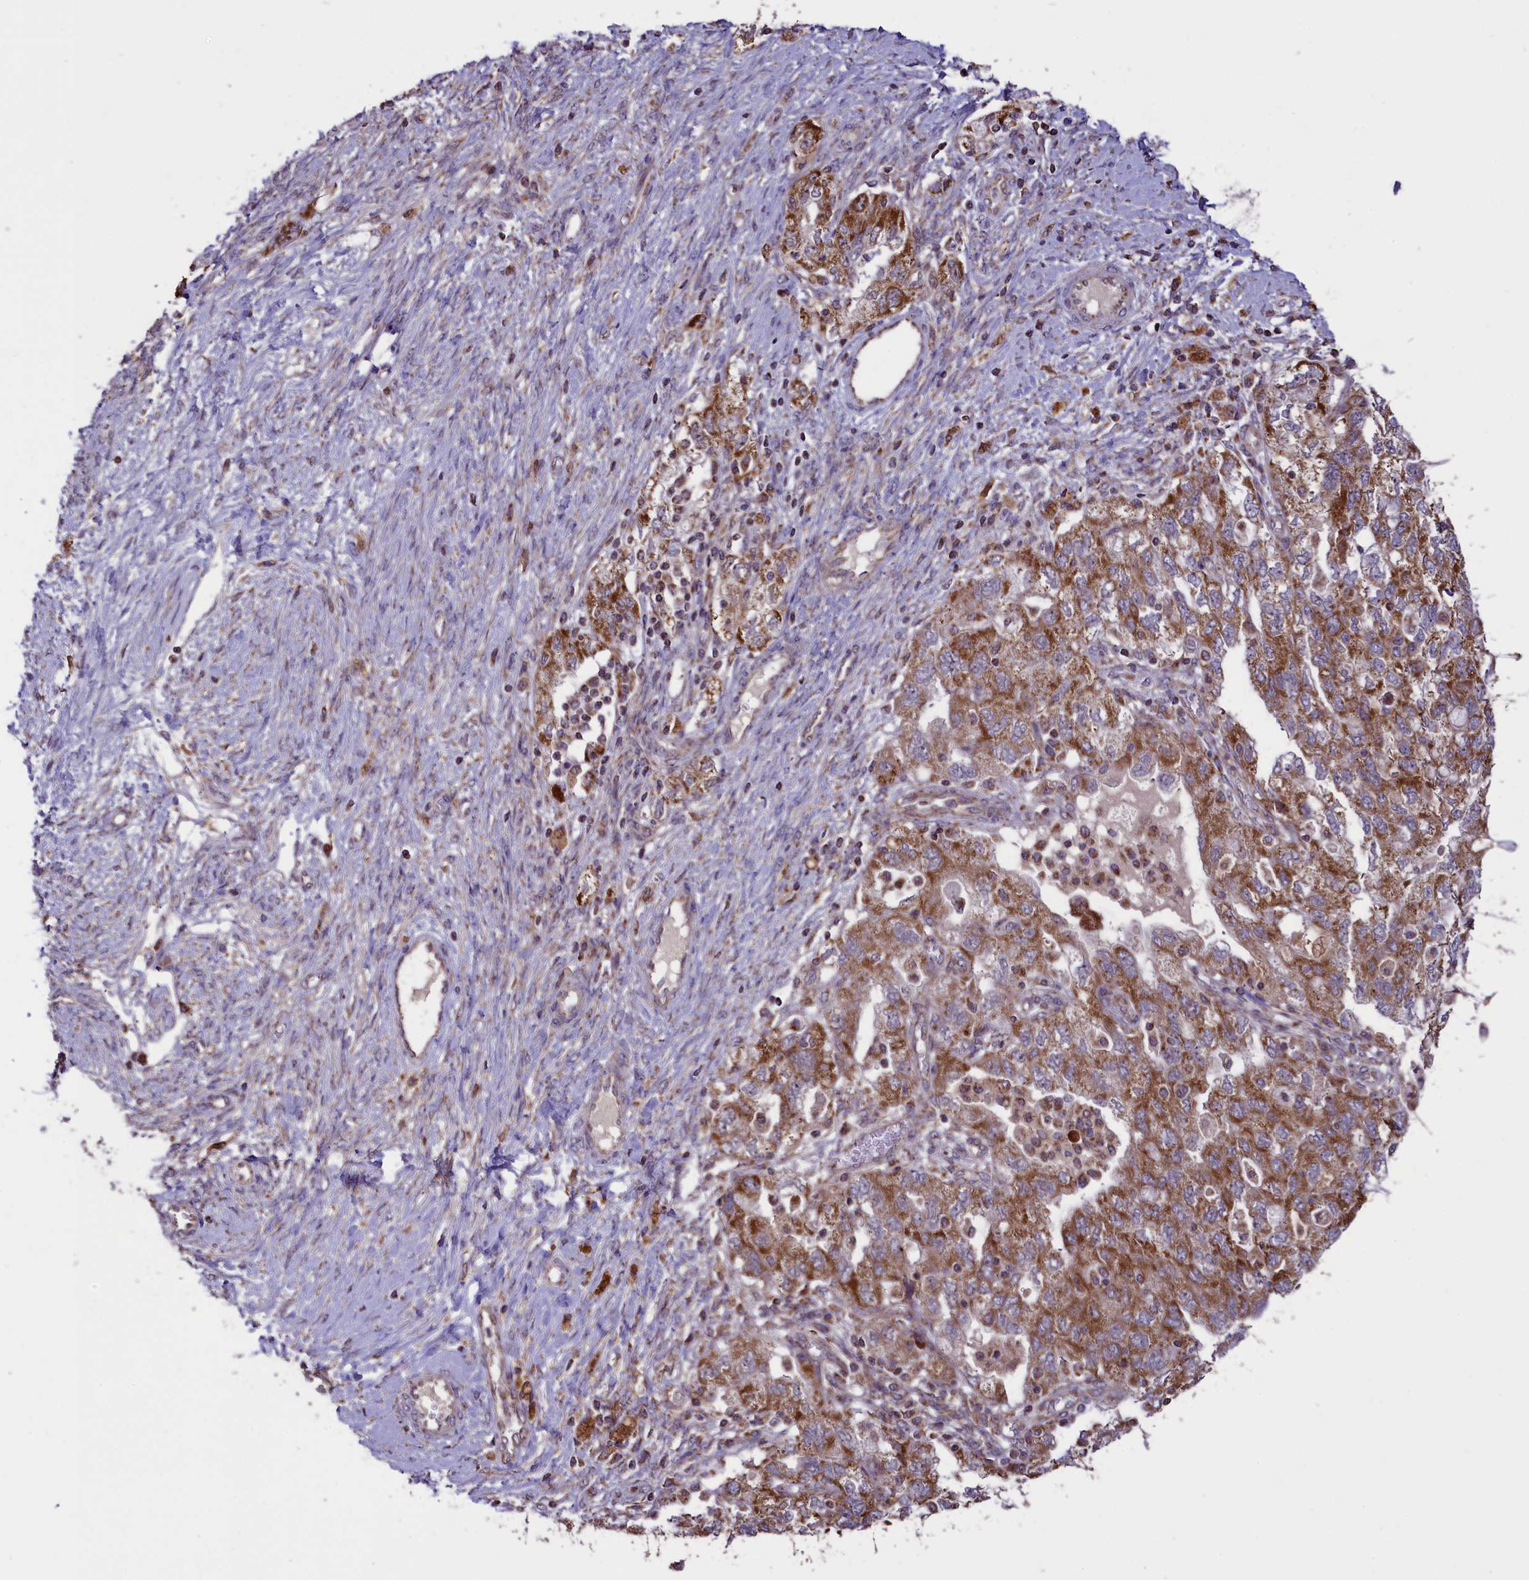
{"staining": {"intensity": "strong", "quantity": ">75%", "location": "cytoplasmic/membranous"}, "tissue": "ovarian cancer", "cell_type": "Tumor cells", "image_type": "cancer", "snomed": [{"axis": "morphology", "description": "Carcinoma, NOS"}, {"axis": "morphology", "description": "Cystadenocarcinoma, serous, NOS"}, {"axis": "topography", "description": "Ovary"}], "caption": "Ovarian cancer stained with DAB immunohistochemistry shows high levels of strong cytoplasmic/membranous staining in approximately >75% of tumor cells.", "gene": "GLRX5", "patient": {"sex": "female", "age": 69}}